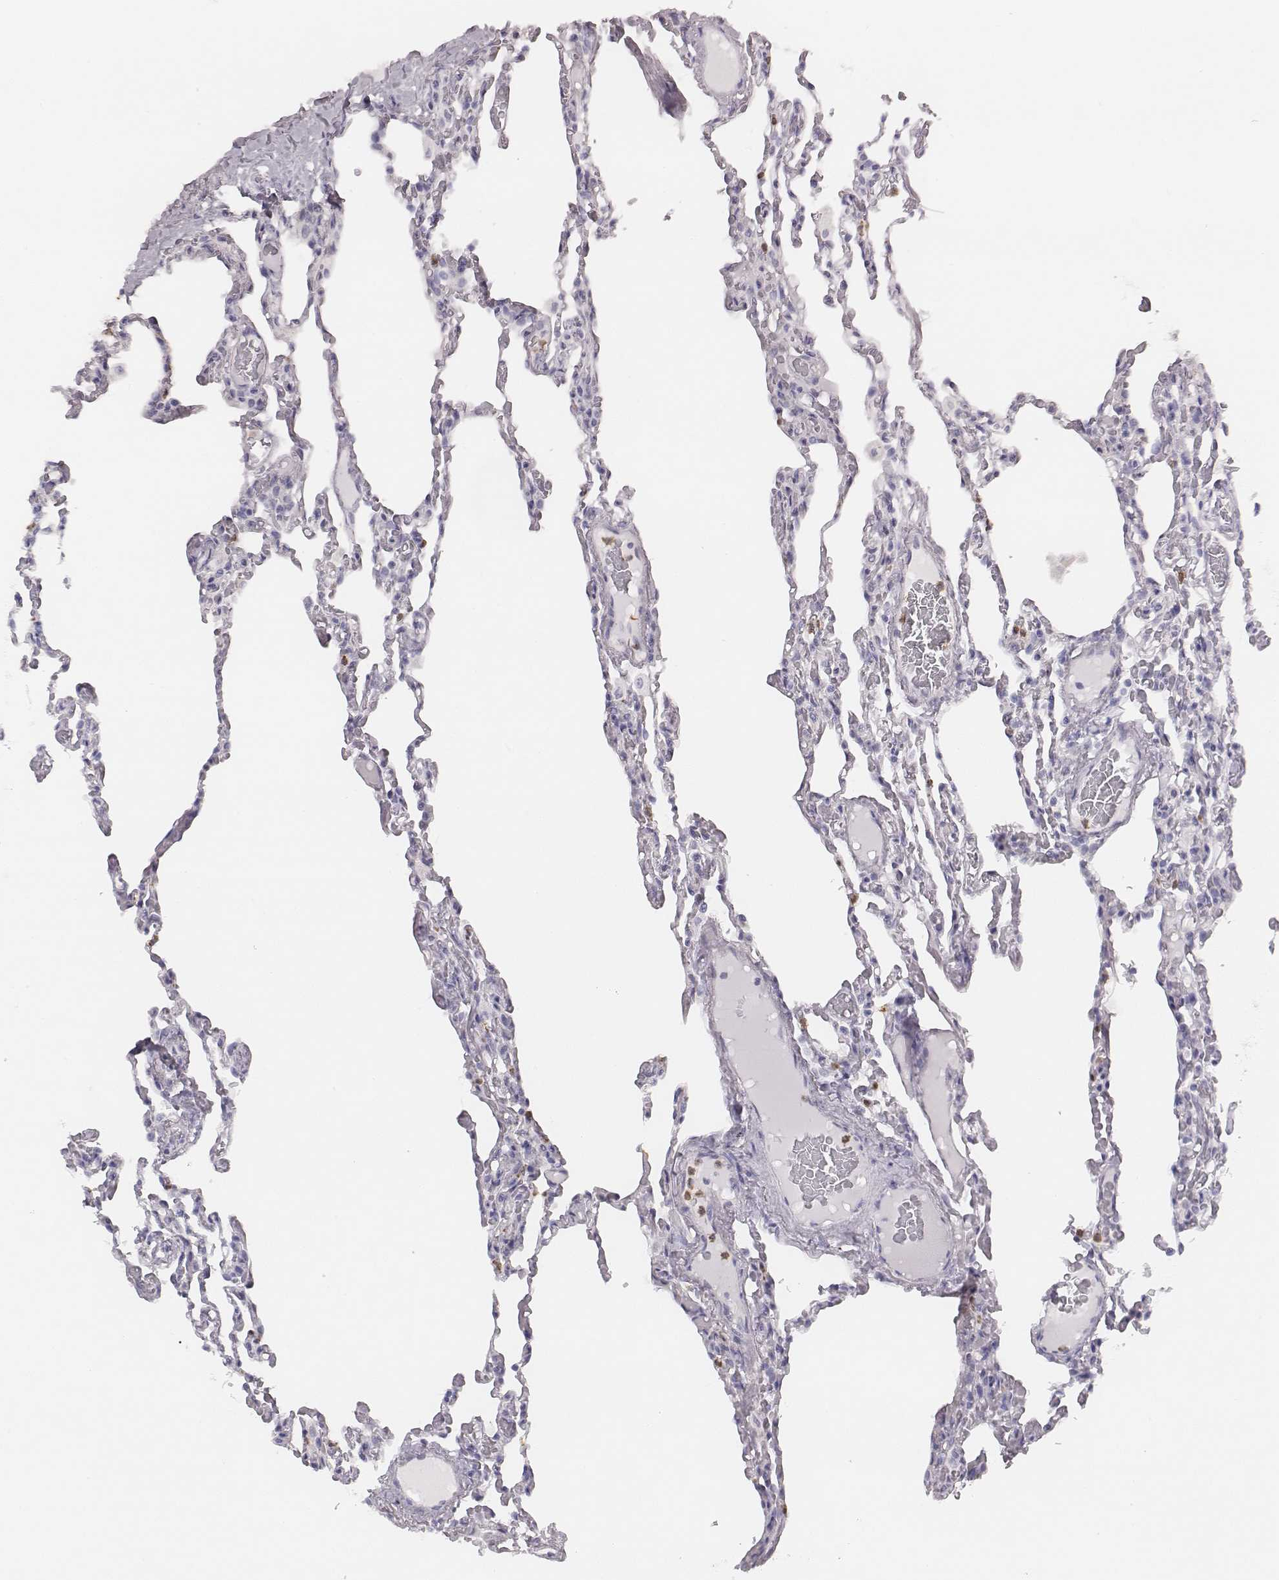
{"staining": {"intensity": "negative", "quantity": "none", "location": "none"}, "tissue": "lung", "cell_type": "Alveolar cells", "image_type": "normal", "snomed": [{"axis": "morphology", "description": "Normal tissue, NOS"}, {"axis": "topography", "description": "Lung"}], "caption": "This is an immunohistochemistry image of normal lung. There is no expression in alveolar cells.", "gene": "KCNJ12", "patient": {"sex": "female", "age": 43}}